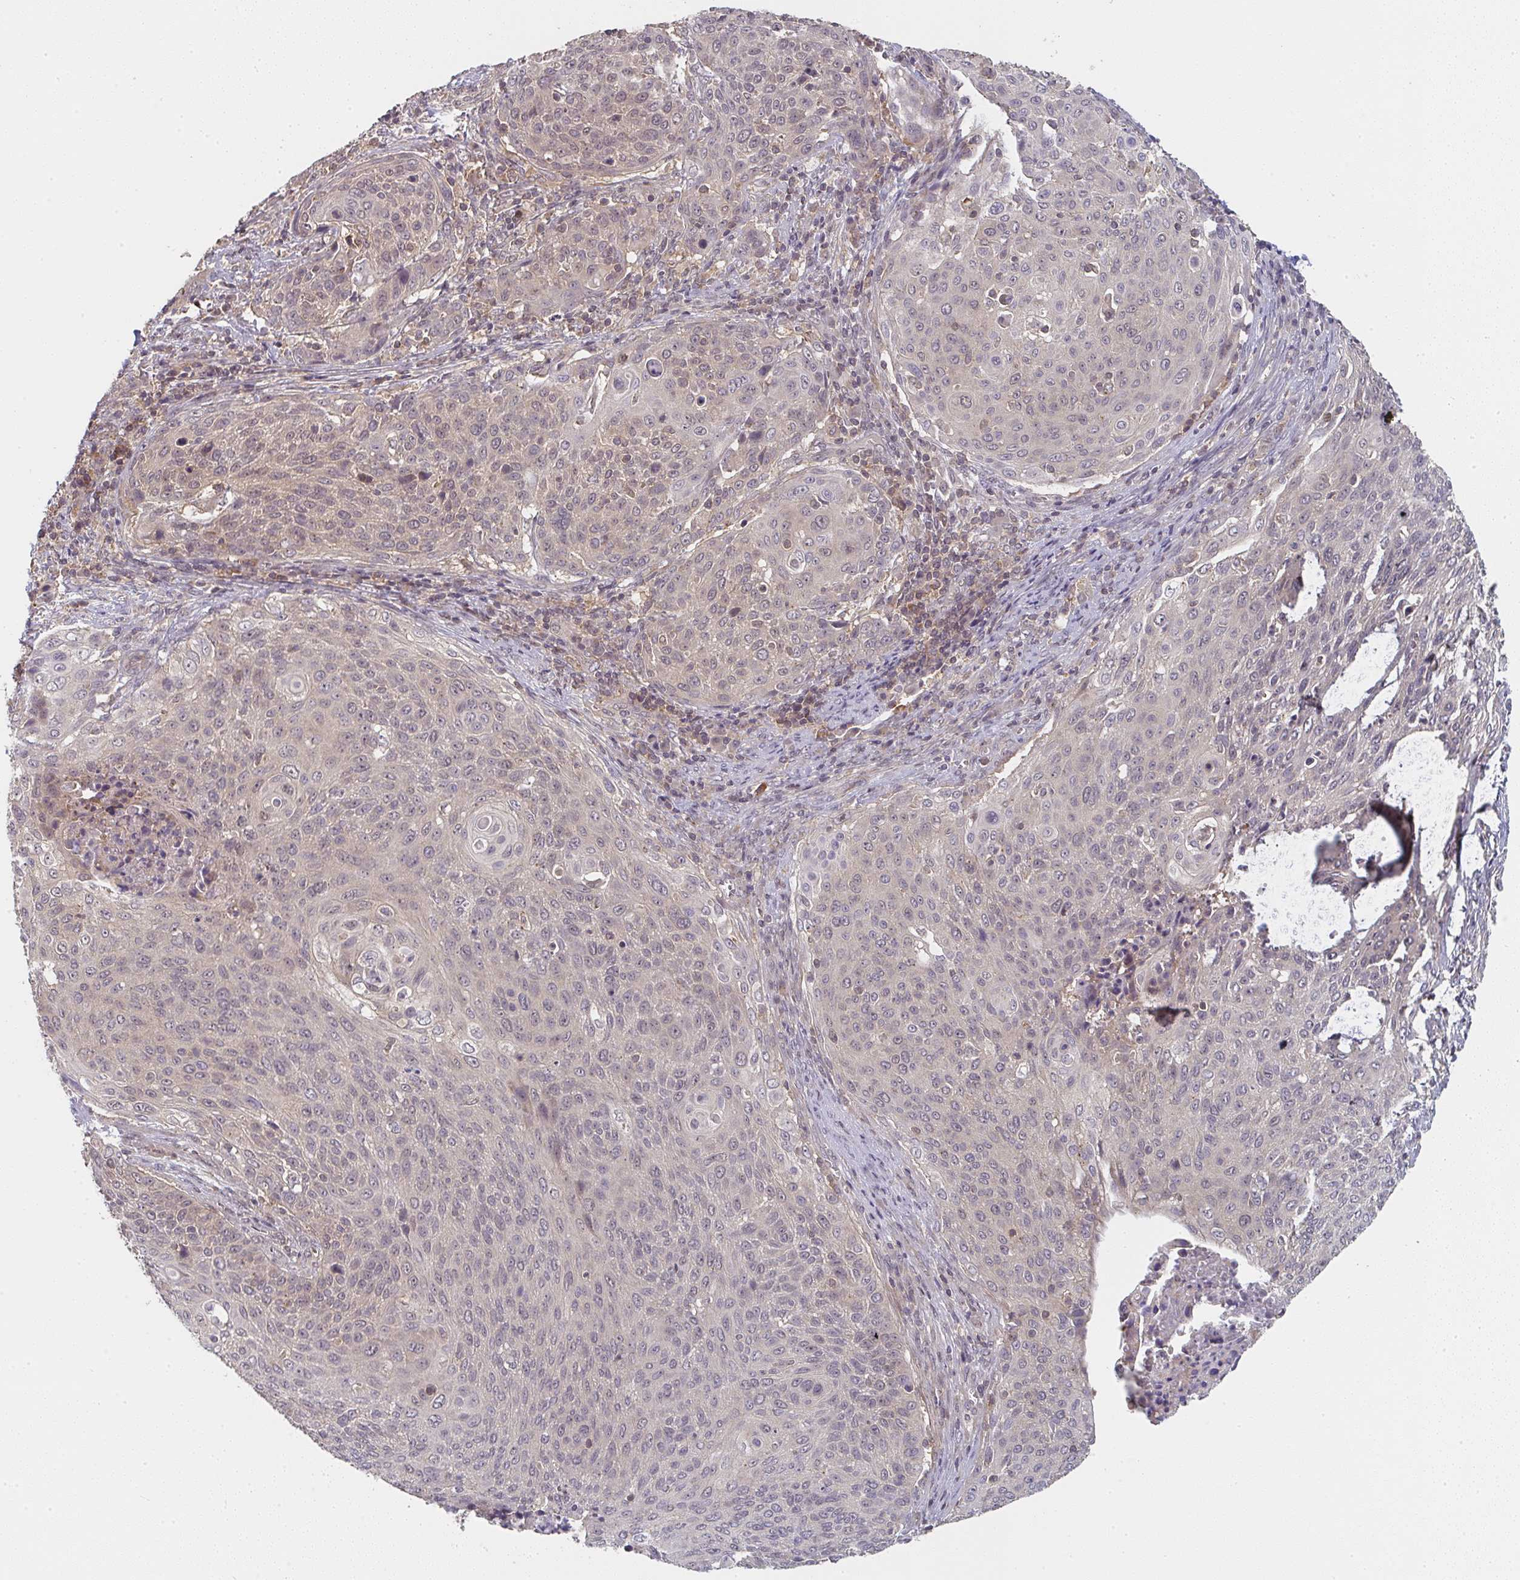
{"staining": {"intensity": "weak", "quantity": "<25%", "location": "cytoplasmic/membranous,nuclear"}, "tissue": "cervical cancer", "cell_type": "Tumor cells", "image_type": "cancer", "snomed": [{"axis": "morphology", "description": "Squamous cell carcinoma, NOS"}, {"axis": "topography", "description": "Cervix"}], "caption": "There is no significant positivity in tumor cells of cervical cancer (squamous cell carcinoma).", "gene": "RANGRF", "patient": {"sex": "female", "age": 31}}